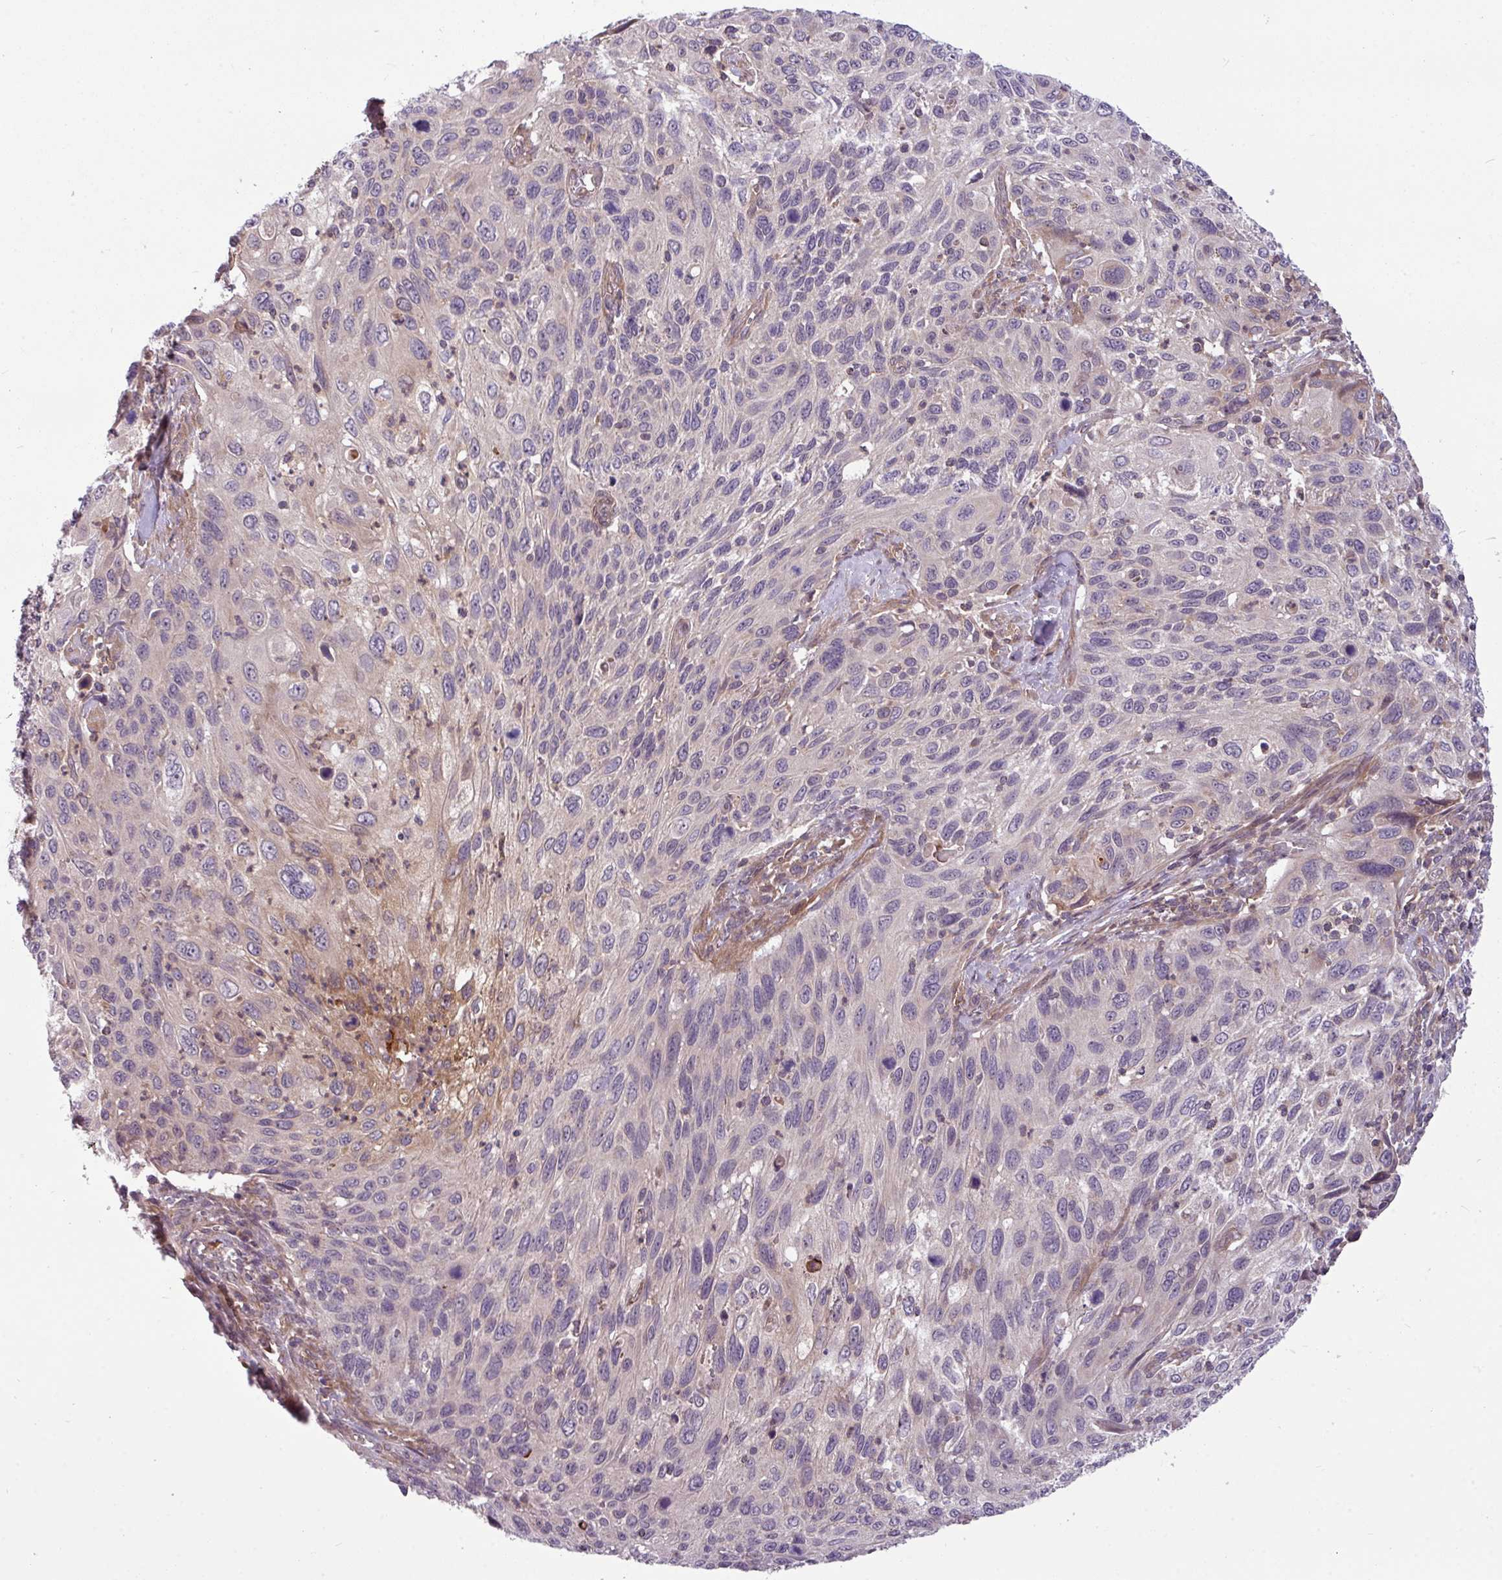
{"staining": {"intensity": "weak", "quantity": "<25%", "location": "cytoplasmic/membranous"}, "tissue": "cervical cancer", "cell_type": "Tumor cells", "image_type": "cancer", "snomed": [{"axis": "morphology", "description": "Squamous cell carcinoma, NOS"}, {"axis": "topography", "description": "Cervix"}], "caption": "High power microscopy photomicrograph of an immunohistochemistry (IHC) photomicrograph of cervical squamous cell carcinoma, revealing no significant staining in tumor cells. (DAB (3,3'-diaminobenzidine) immunohistochemistry (IHC) visualized using brightfield microscopy, high magnification).", "gene": "ZNF35", "patient": {"sex": "female", "age": 70}}